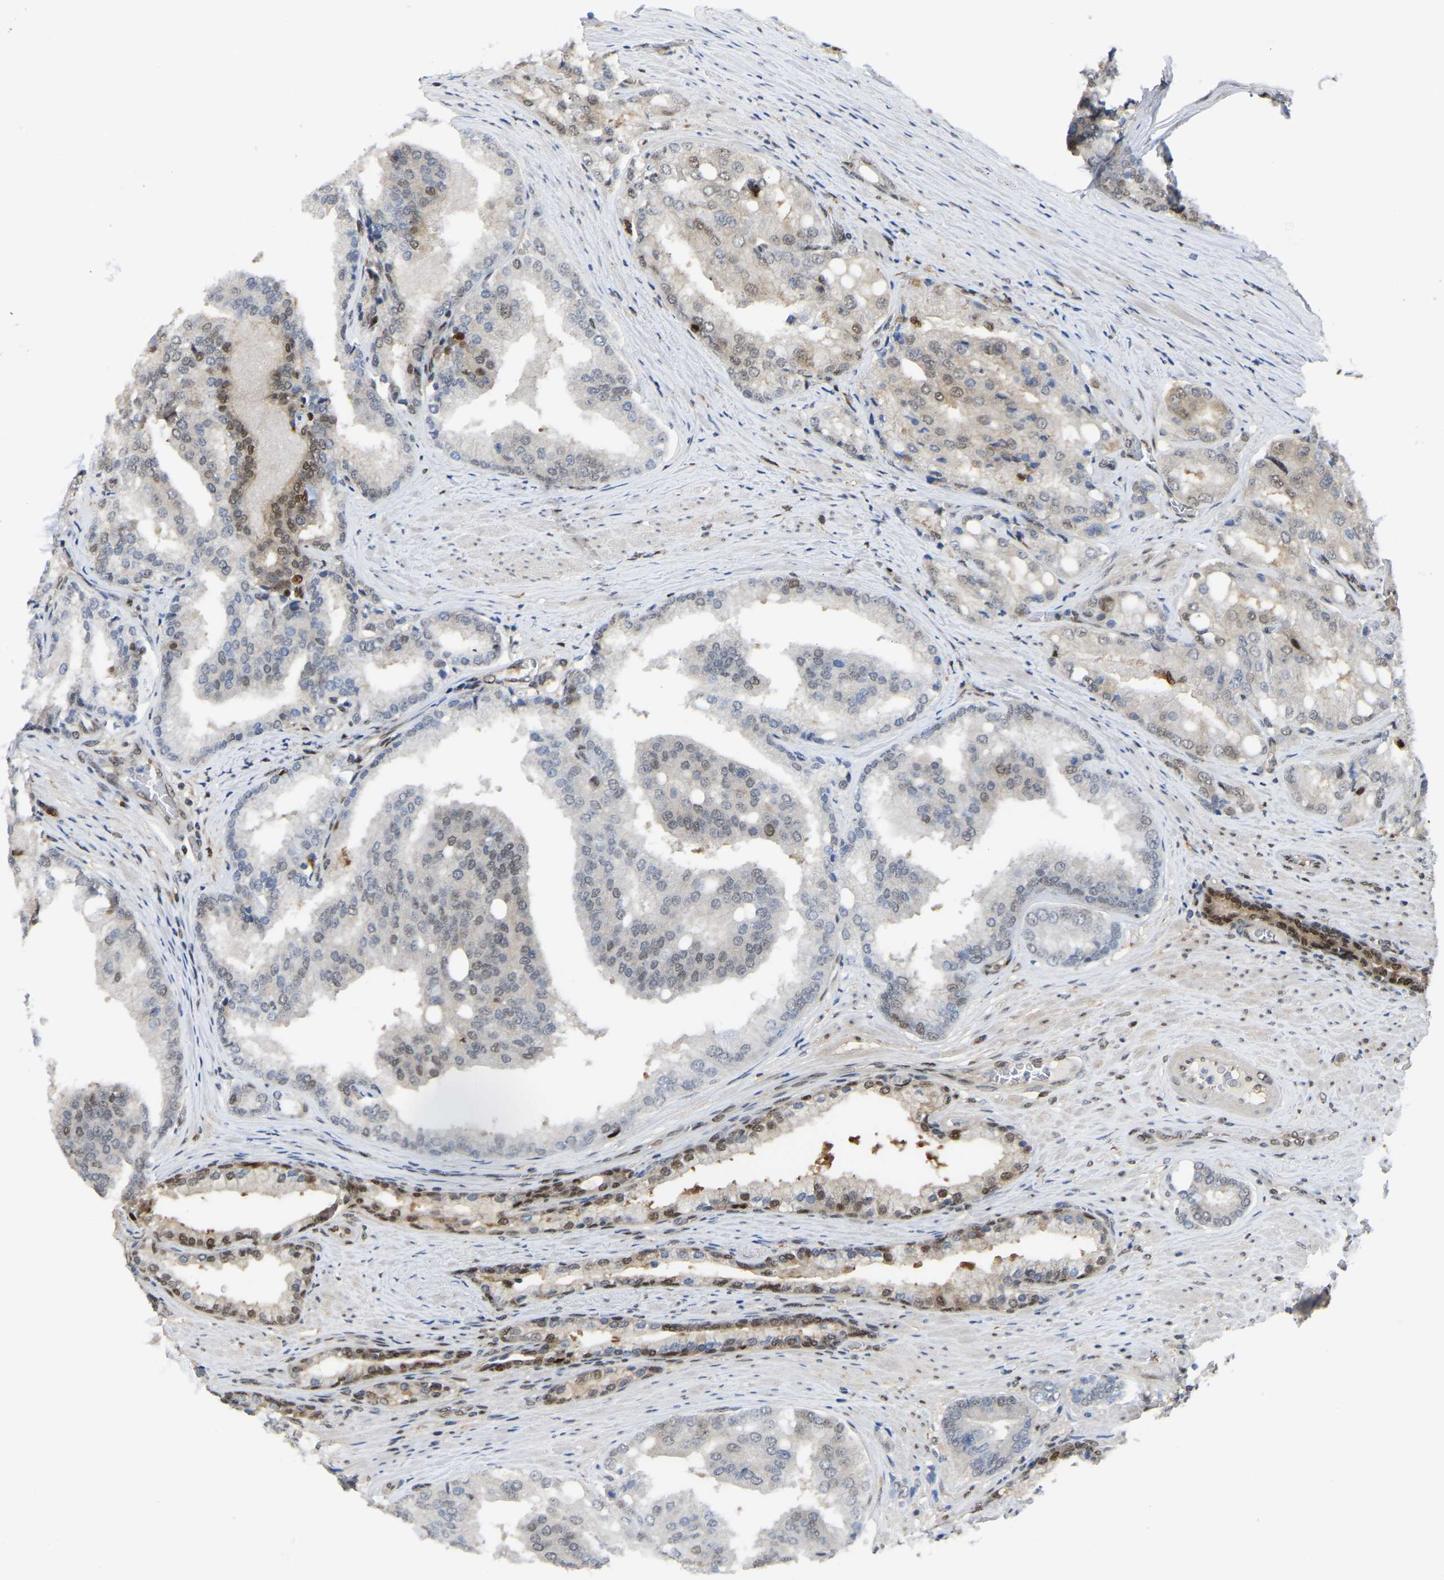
{"staining": {"intensity": "moderate", "quantity": "<25%", "location": "nuclear"}, "tissue": "prostate cancer", "cell_type": "Tumor cells", "image_type": "cancer", "snomed": [{"axis": "morphology", "description": "Adenocarcinoma, High grade"}, {"axis": "topography", "description": "Prostate"}], "caption": "A brown stain highlights moderate nuclear expression of a protein in human prostate high-grade adenocarcinoma tumor cells.", "gene": "KLRG2", "patient": {"sex": "male", "age": 50}}